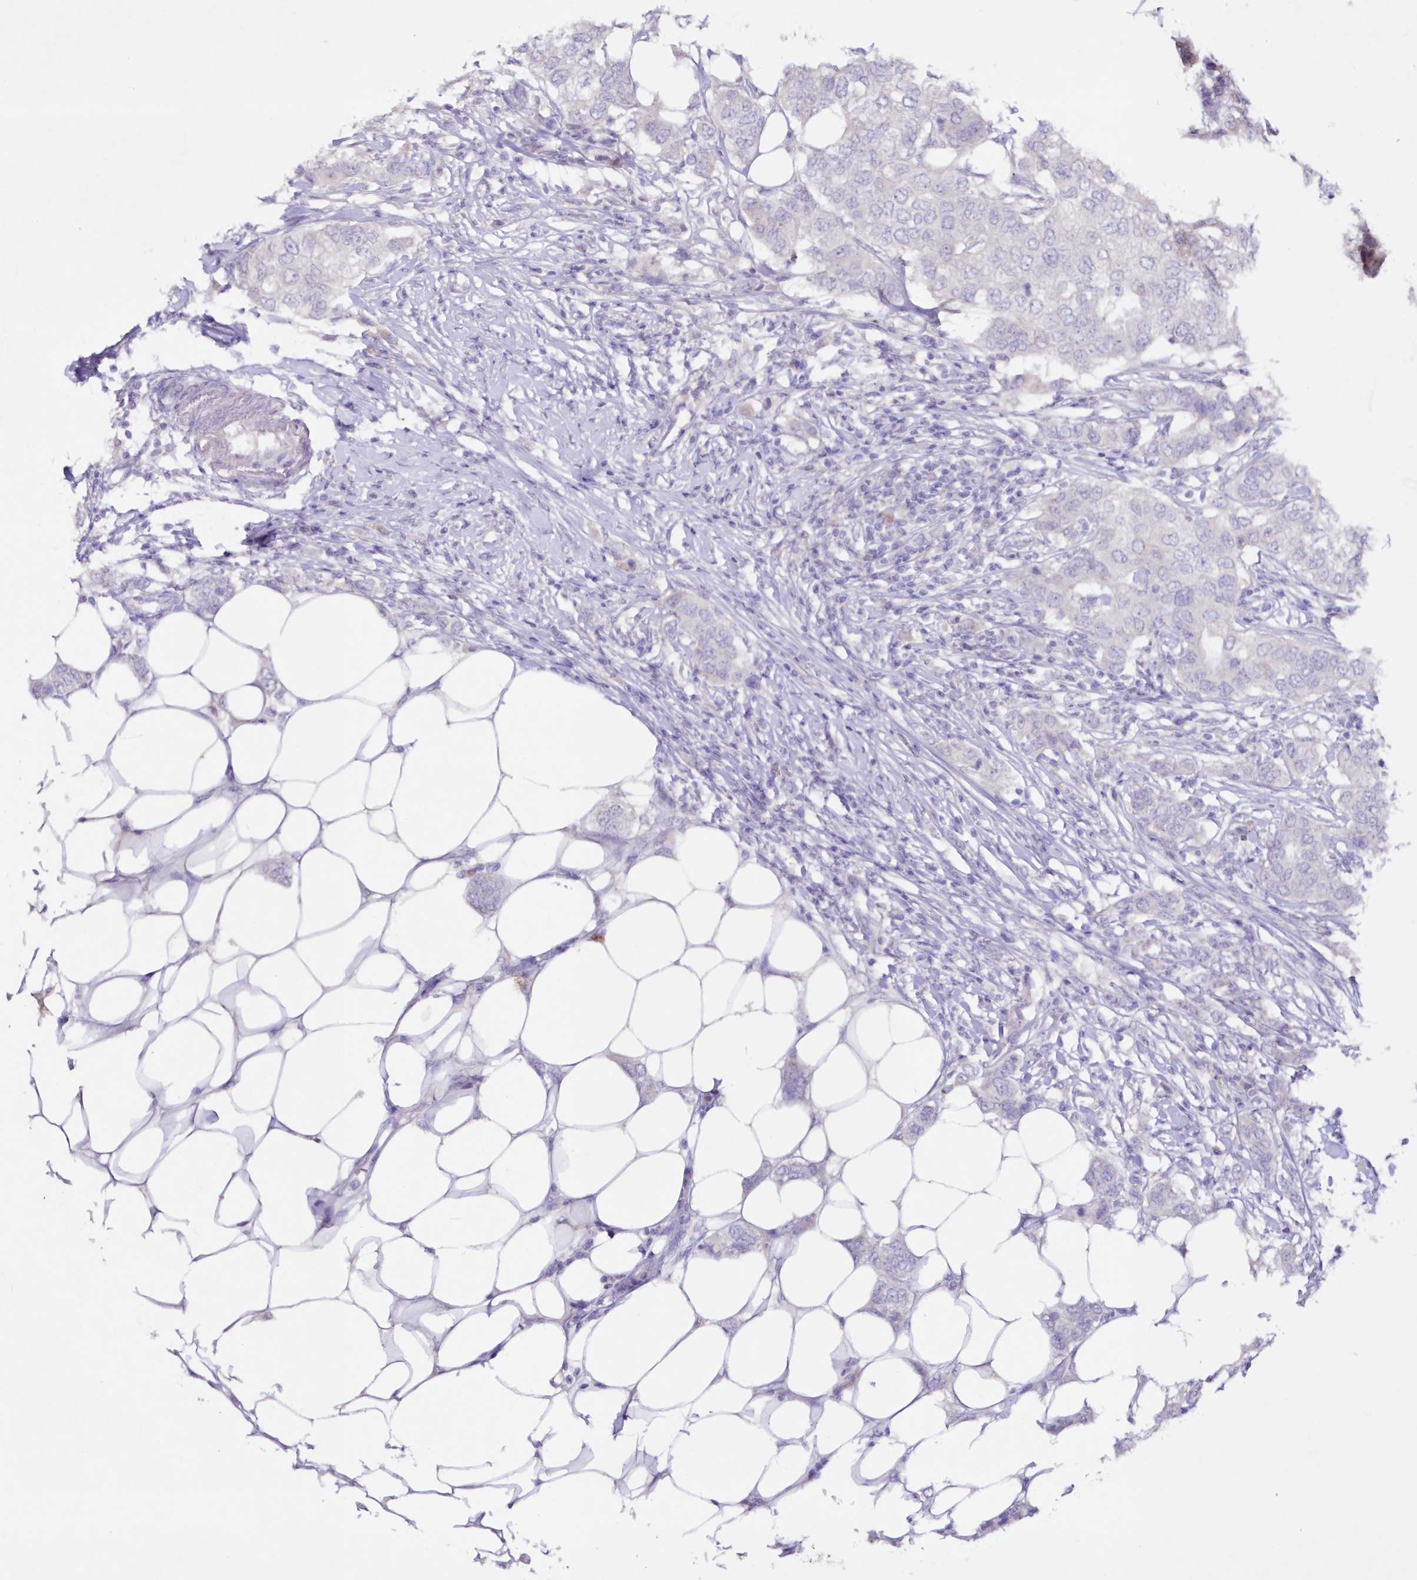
{"staining": {"intensity": "negative", "quantity": "none", "location": "none"}, "tissue": "breast cancer", "cell_type": "Tumor cells", "image_type": "cancer", "snomed": [{"axis": "morphology", "description": "Duct carcinoma"}, {"axis": "topography", "description": "Breast"}], "caption": "Tumor cells show no significant positivity in breast cancer. Nuclei are stained in blue.", "gene": "GCKR", "patient": {"sex": "female", "age": 50}}